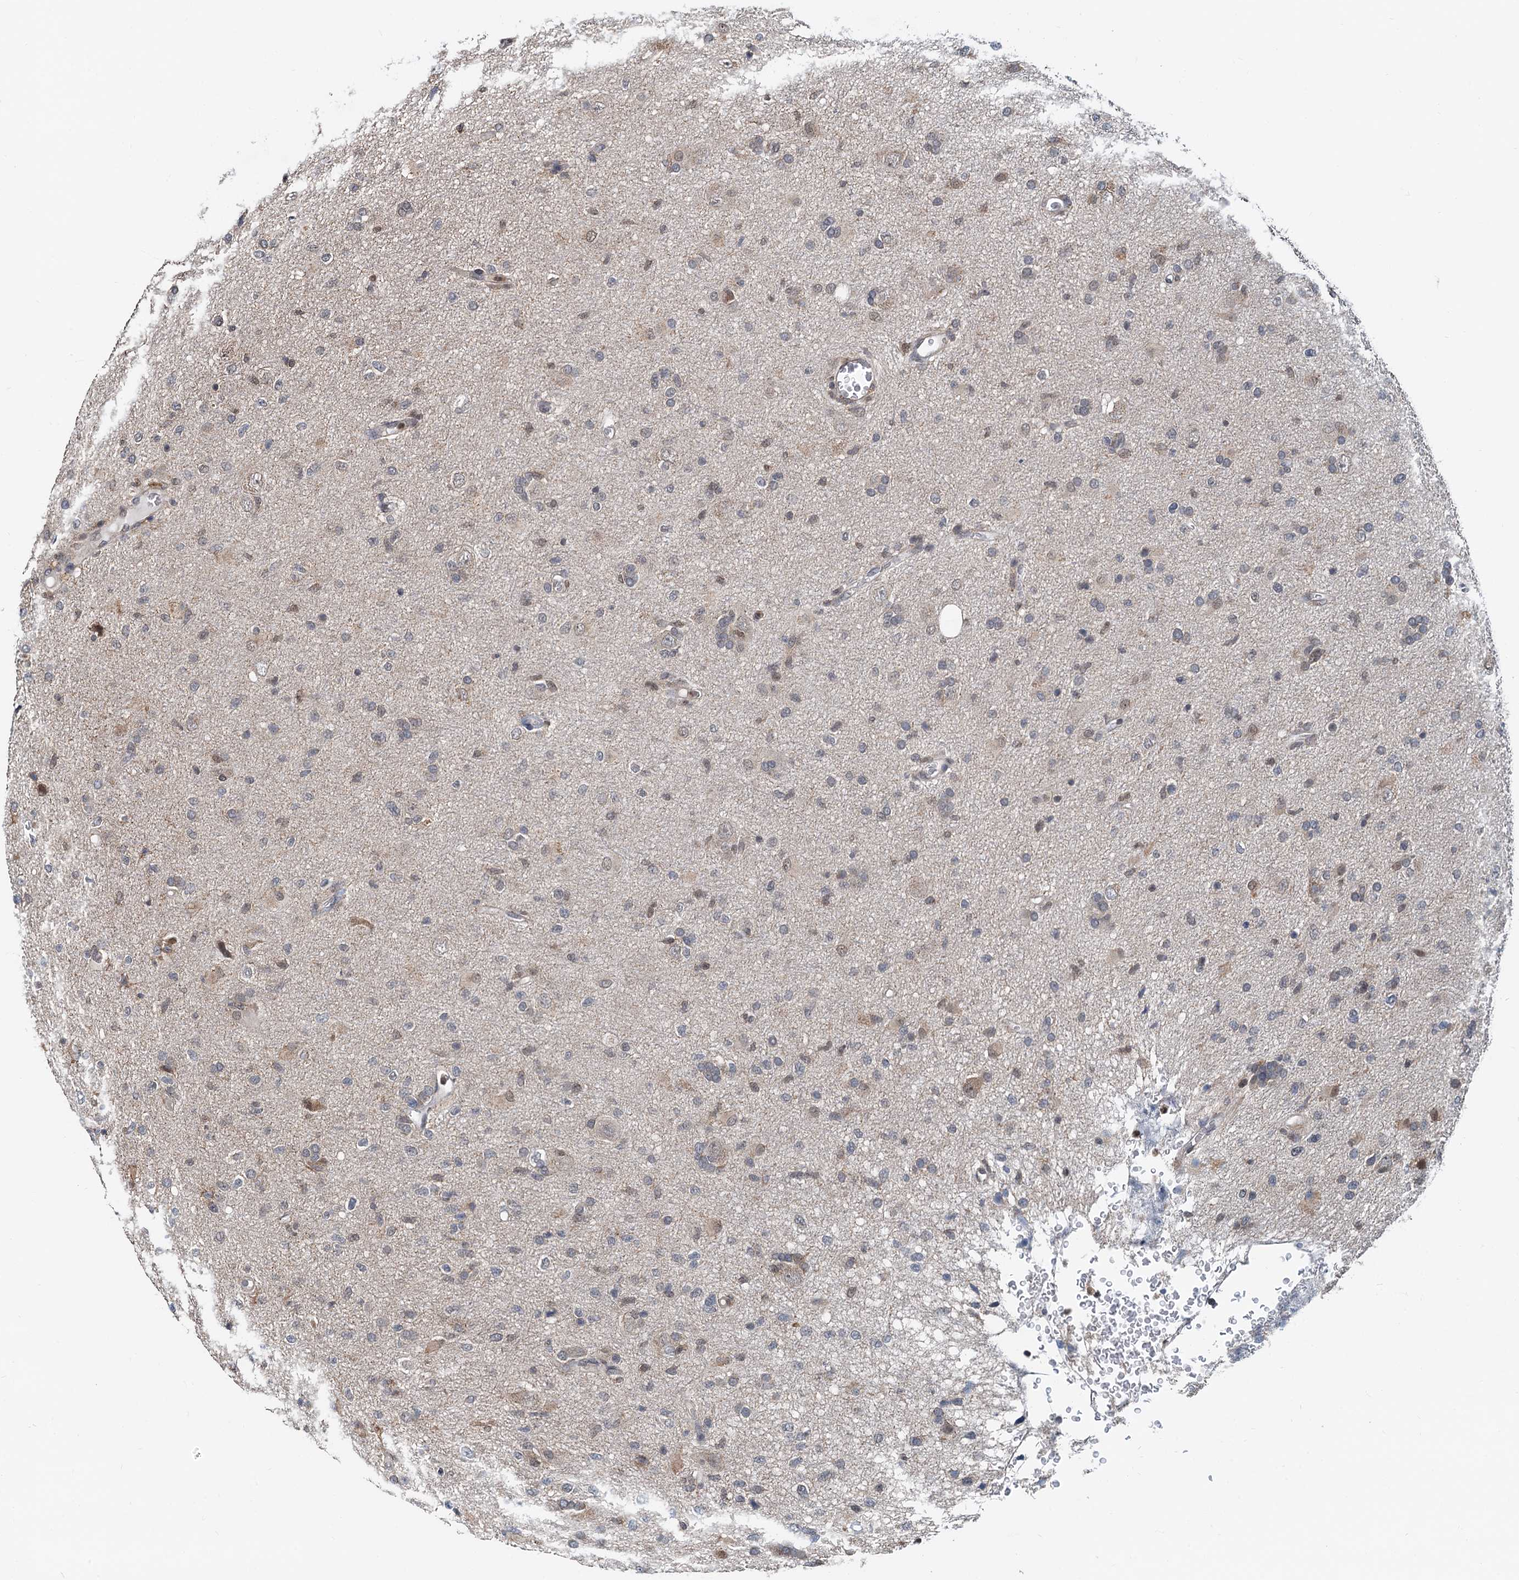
{"staining": {"intensity": "weak", "quantity": "25%-75%", "location": "nuclear"}, "tissue": "glioma", "cell_type": "Tumor cells", "image_type": "cancer", "snomed": [{"axis": "morphology", "description": "Glioma, malignant, High grade"}, {"axis": "topography", "description": "Brain"}], "caption": "This photomicrograph exhibits immunohistochemistry (IHC) staining of human high-grade glioma (malignant), with low weak nuclear staining in approximately 25%-75% of tumor cells.", "gene": "MCMBP", "patient": {"sex": "female", "age": 57}}